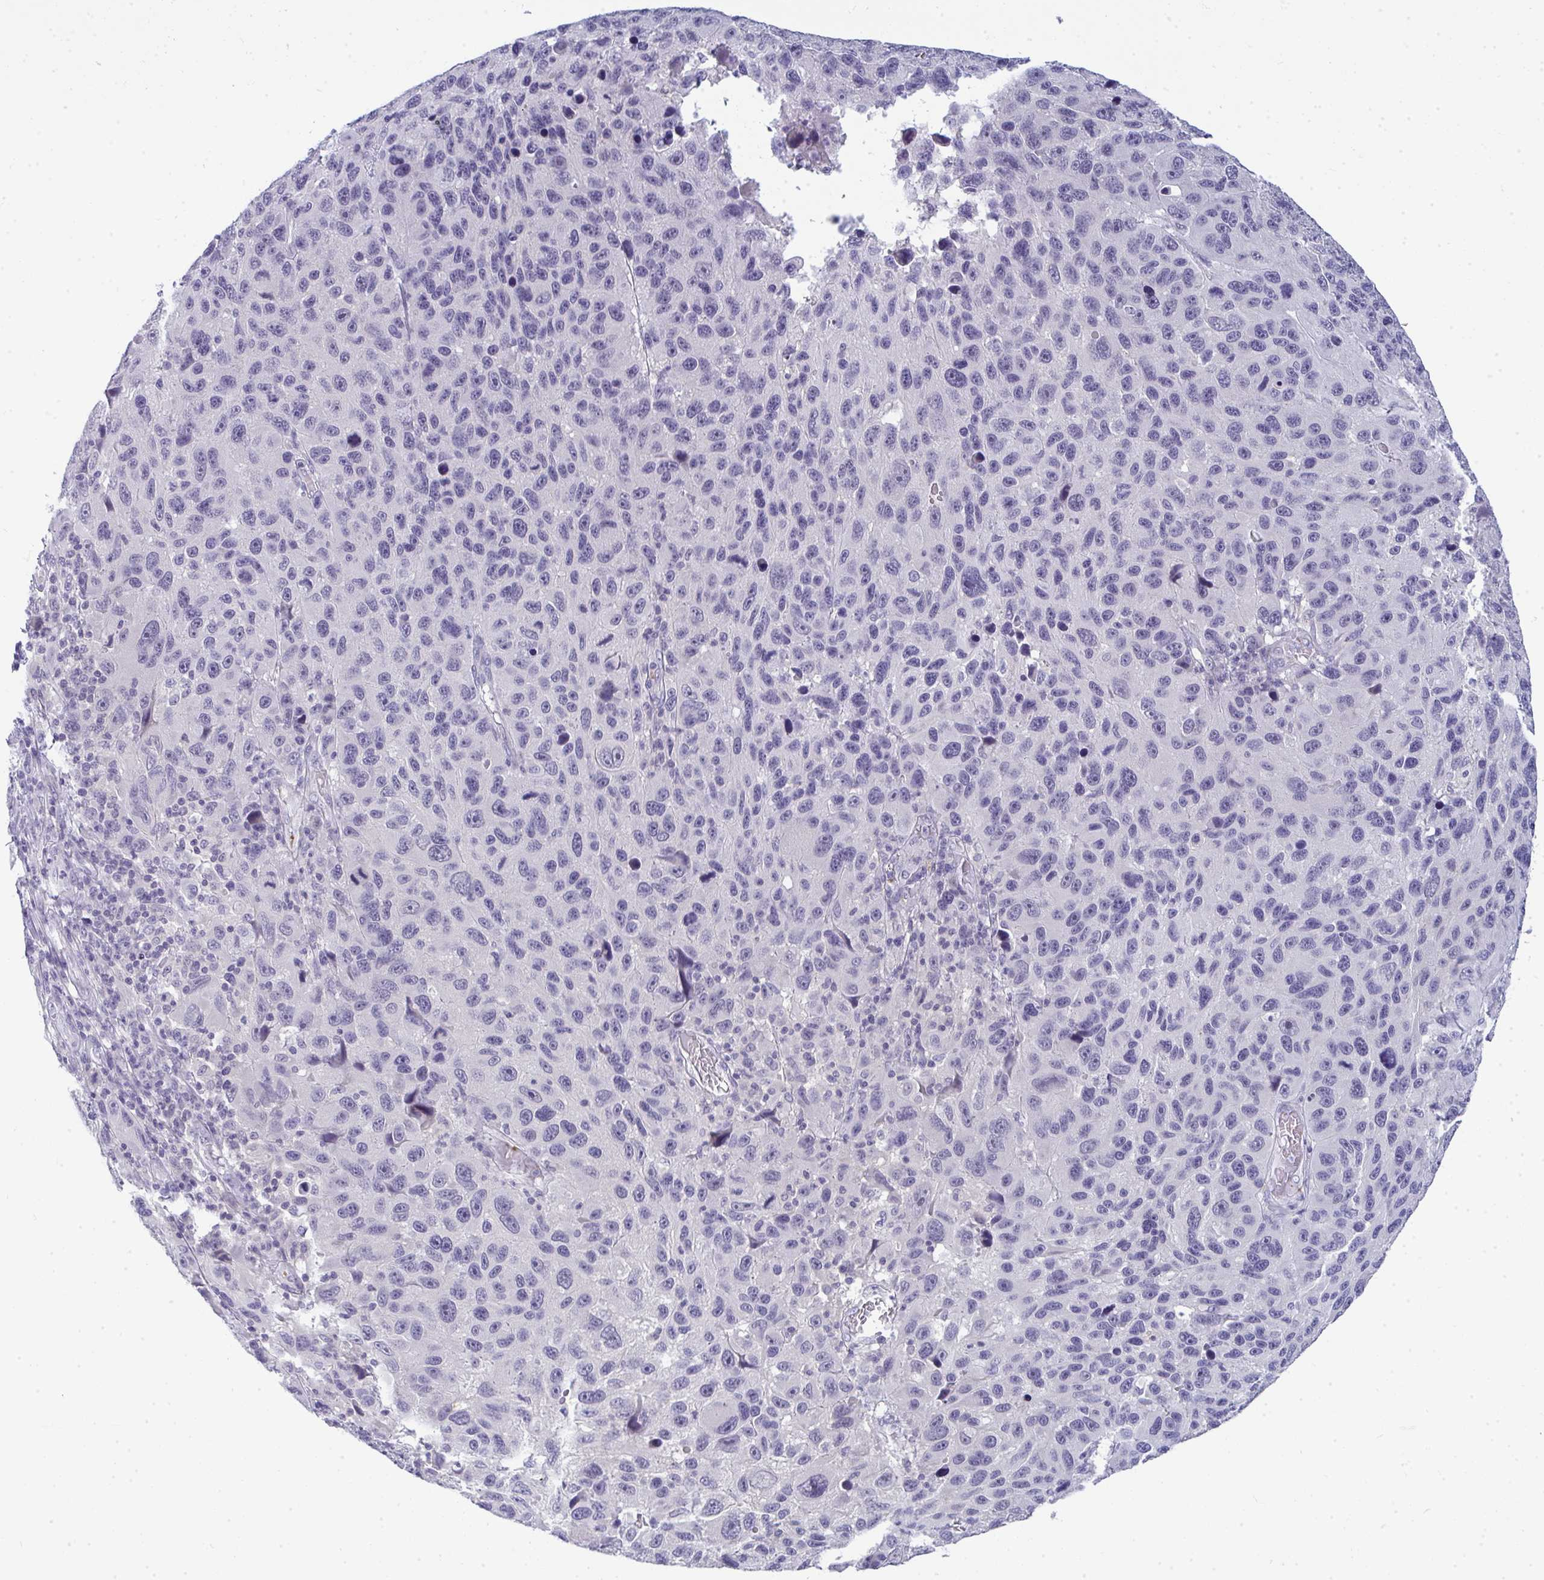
{"staining": {"intensity": "negative", "quantity": "none", "location": "none"}, "tissue": "melanoma", "cell_type": "Tumor cells", "image_type": "cancer", "snomed": [{"axis": "morphology", "description": "Malignant melanoma, NOS"}, {"axis": "topography", "description": "Skin"}], "caption": "Immunohistochemistry (IHC) image of human malignant melanoma stained for a protein (brown), which reveals no staining in tumor cells.", "gene": "TMEM82", "patient": {"sex": "male", "age": 53}}